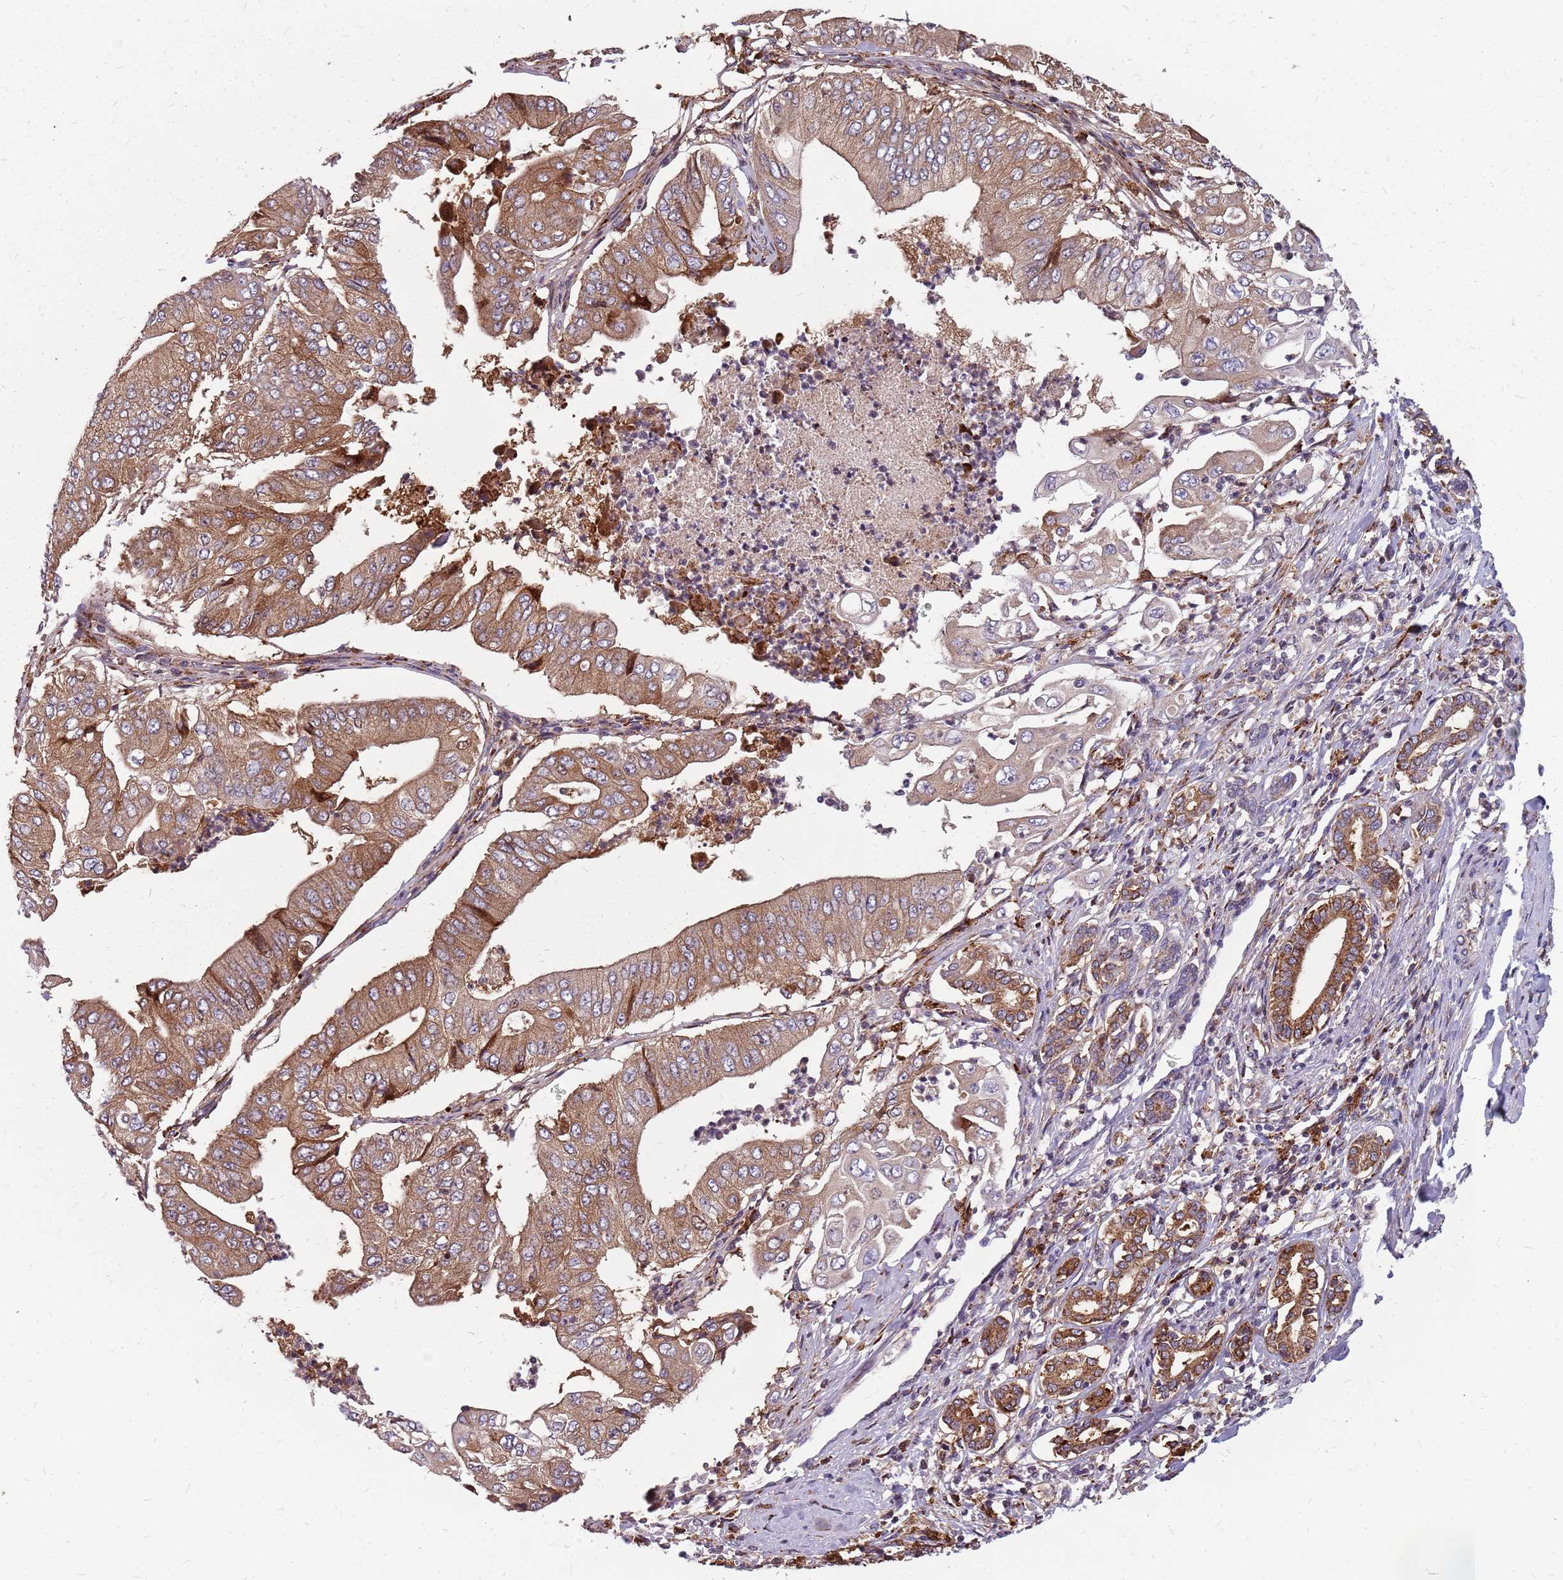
{"staining": {"intensity": "moderate", "quantity": ">75%", "location": "cytoplasmic/membranous"}, "tissue": "pancreatic cancer", "cell_type": "Tumor cells", "image_type": "cancer", "snomed": [{"axis": "morphology", "description": "Adenocarcinoma, NOS"}, {"axis": "topography", "description": "Pancreas"}], "caption": "An immunohistochemistry histopathology image of tumor tissue is shown. Protein staining in brown labels moderate cytoplasmic/membranous positivity in pancreatic adenocarcinoma within tumor cells.", "gene": "NME4", "patient": {"sex": "female", "age": 77}}